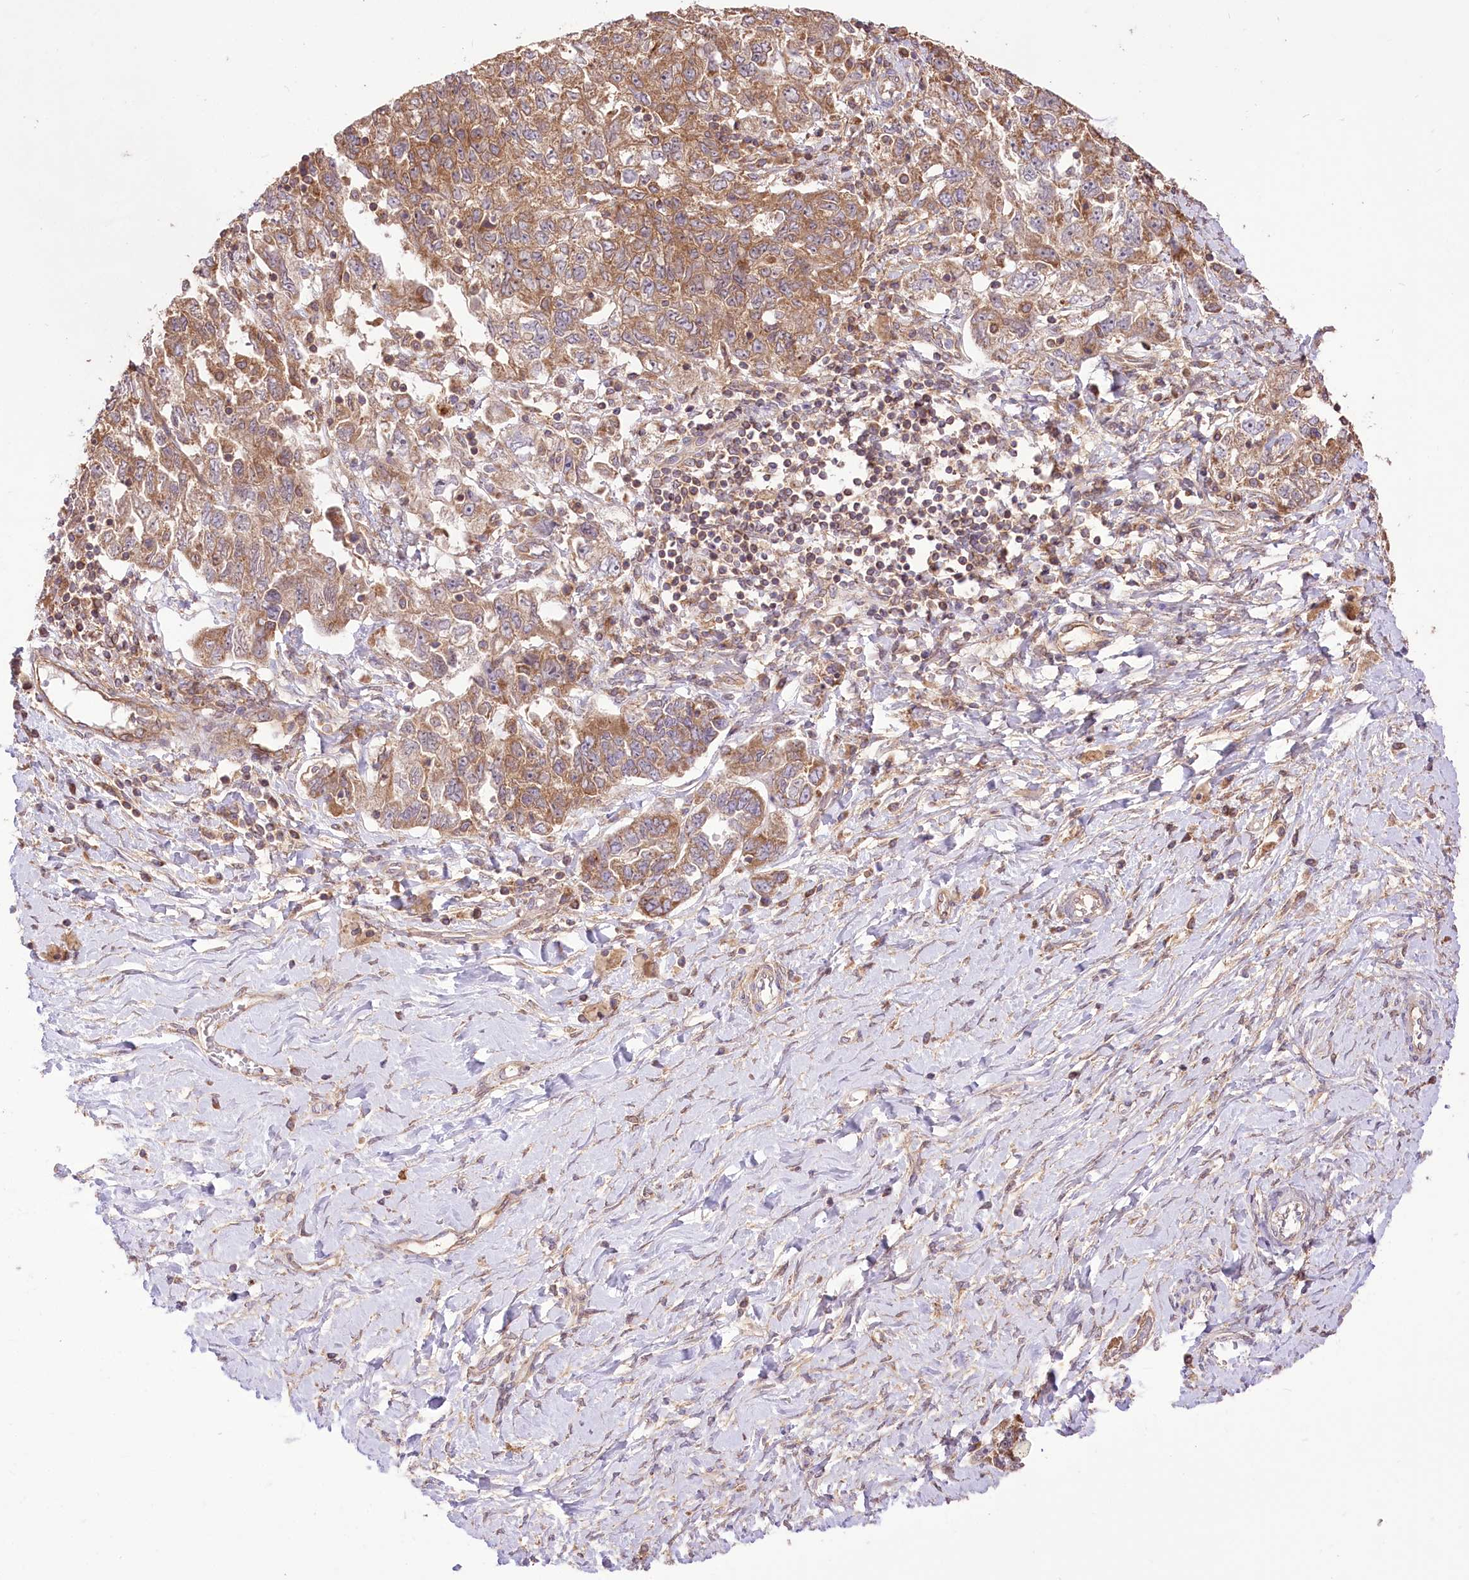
{"staining": {"intensity": "moderate", "quantity": ">75%", "location": "cytoplasmic/membranous"}, "tissue": "ovarian cancer", "cell_type": "Tumor cells", "image_type": "cancer", "snomed": [{"axis": "morphology", "description": "Carcinoma, NOS"}, {"axis": "morphology", "description": "Cystadenocarcinoma, serous, NOS"}, {"axis": "topography", "description": "Ovary"}], "caption": "Human serous cystadenocarcinoma (ovarian) stained with a brown dye reveals moderate cytoplasmic/membranous positive staining in about >75% of tumor cells.", "gene": "XYLB", "patient": {"sex": "female", "age": 69}}